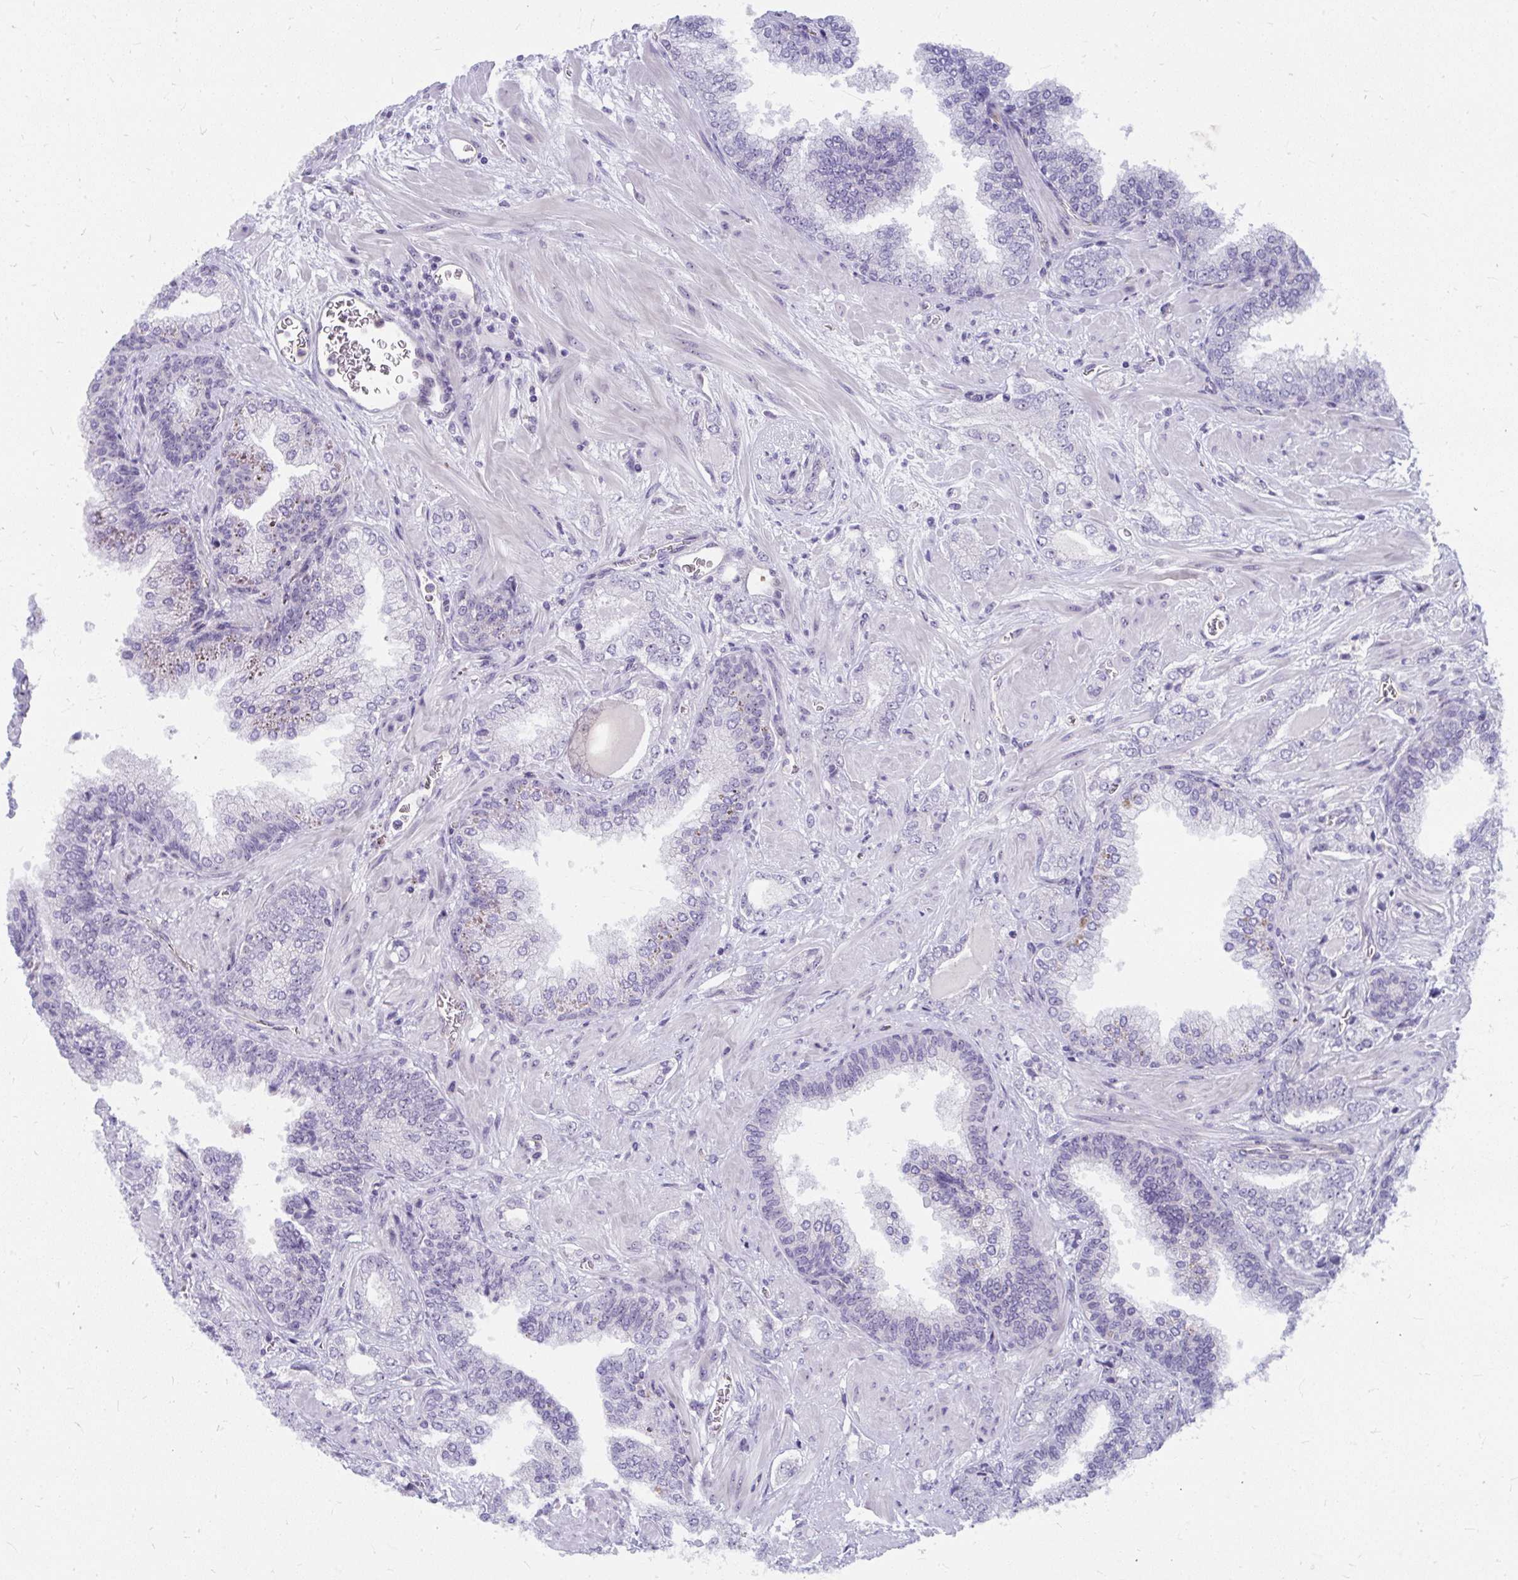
{"staining": {"intensity": "negative", "quantity": "none", "location": "none"}, "tissue": "prostate cancer", "cell_type": "Tumor cells", "image_type": "cancer", "snomed": [{"axis": "morphology", "description": "Adenocarcinoma, High grade"}, {"axis": "topography", "description": "Prostate"}], "caption": "IHC micrograph of neoplastic tissue: prostate high-grade adenocarcinoma stained with DAB (3,3'-diaminobenzidine) displays no significant protein expression in tumor cells. The staining was performed using DAB to visualize the protein expression in brown, while the nuclei were stained in blue with hematoxylin (Magnification: 20x).", "gene": "MUS81", "patient": {"sex": "male", "age": 60}}